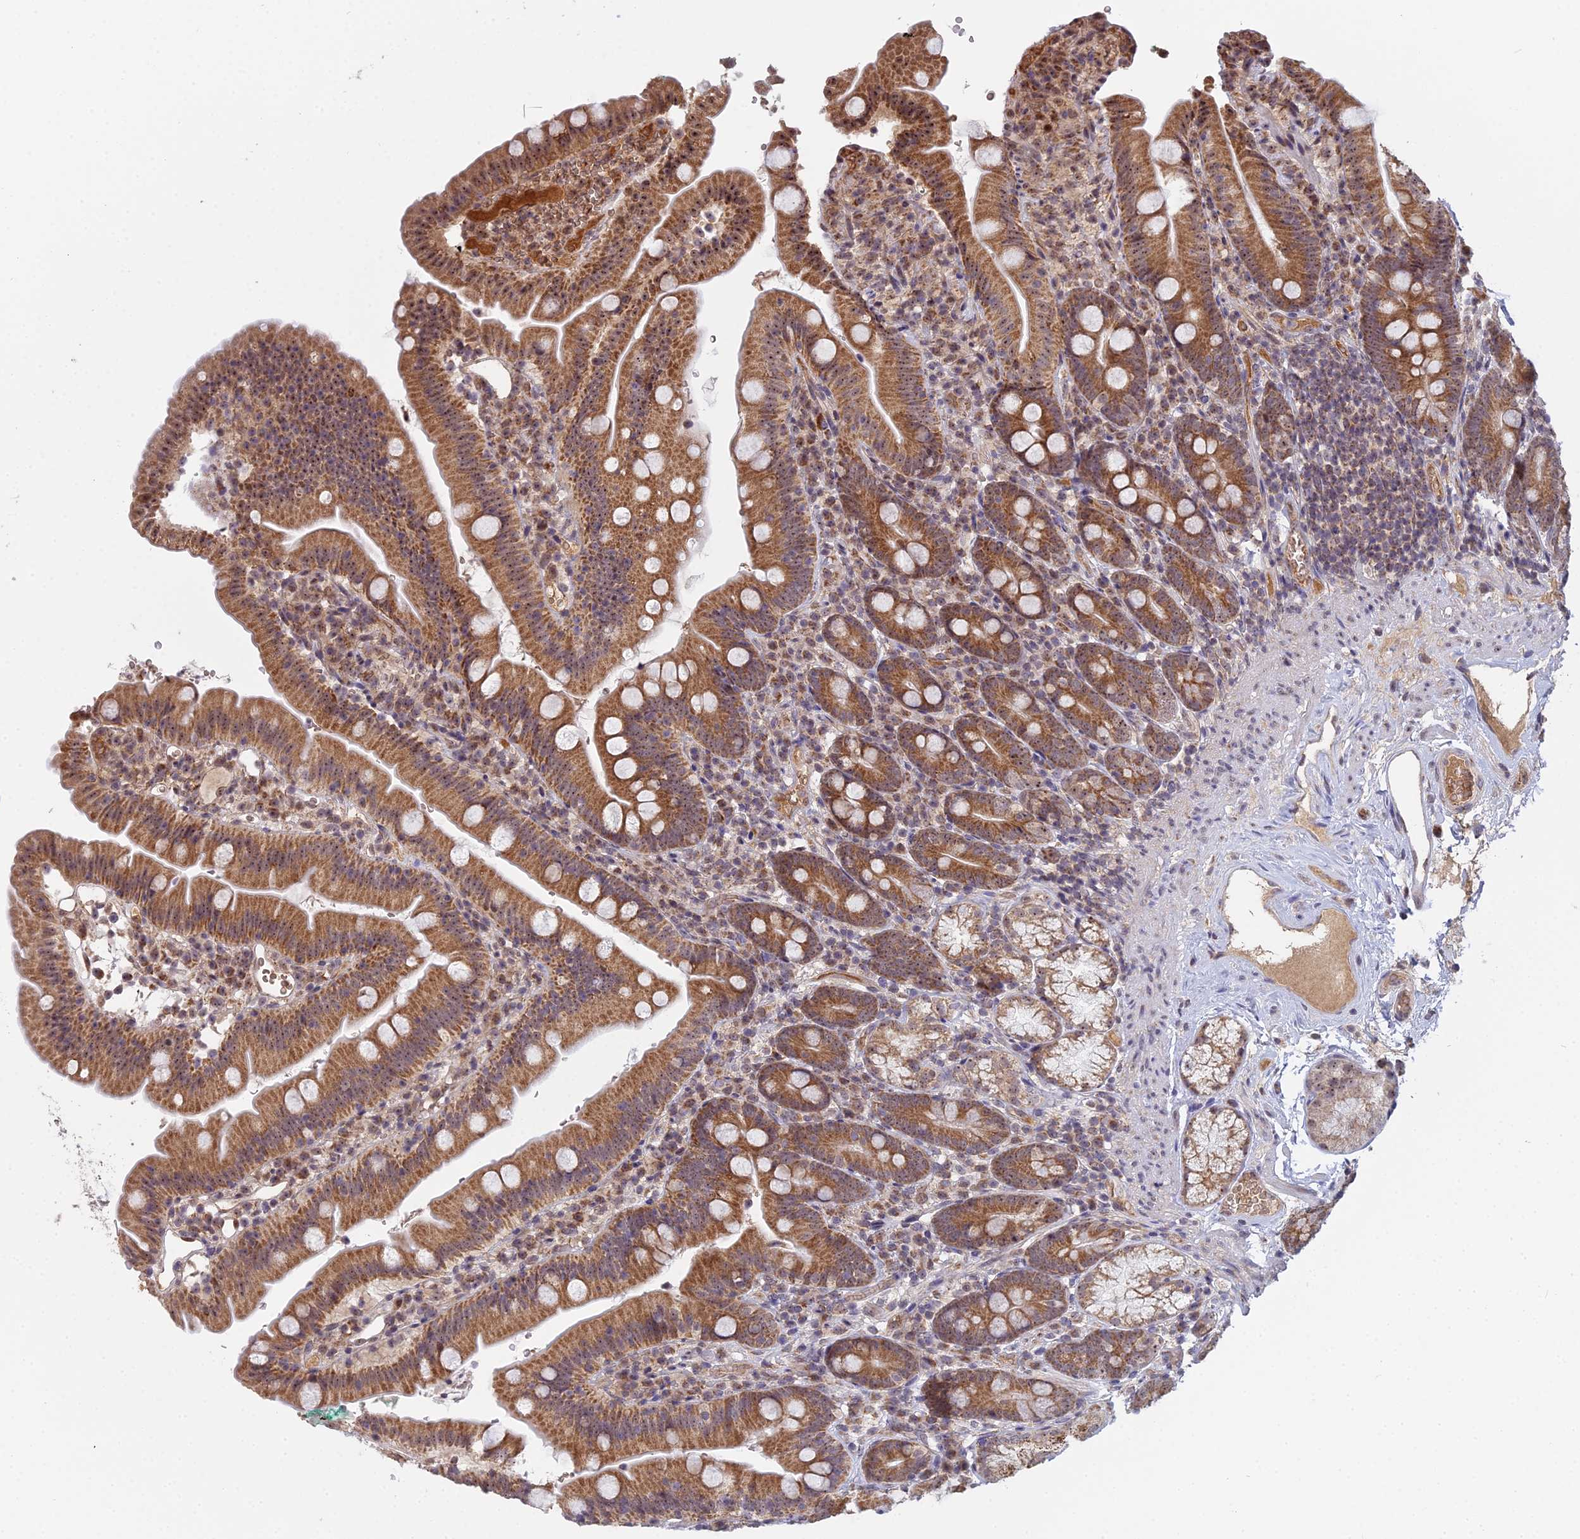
{"staining": {"intensity": "moderate", "quantity": ">75%", "location": "cytoplasmic/membranous,nuclear"}, "tissue": "duodenum", "cell_type": "Glandular cells", "image_type": "normal", "snomed": [{"axis": "morphology", "description": "Normal tissue, NOS"}, {"axis": "topography", "description": "Duodenum"}], "caption": "Protein expression analysis of normal human duodenum reveals moderate cytoplasmic/membranous,nuclear expression in about >75% of glandular cells.", "gene": "MEOX1", "patient": {"sex": "female", "age": 67}}